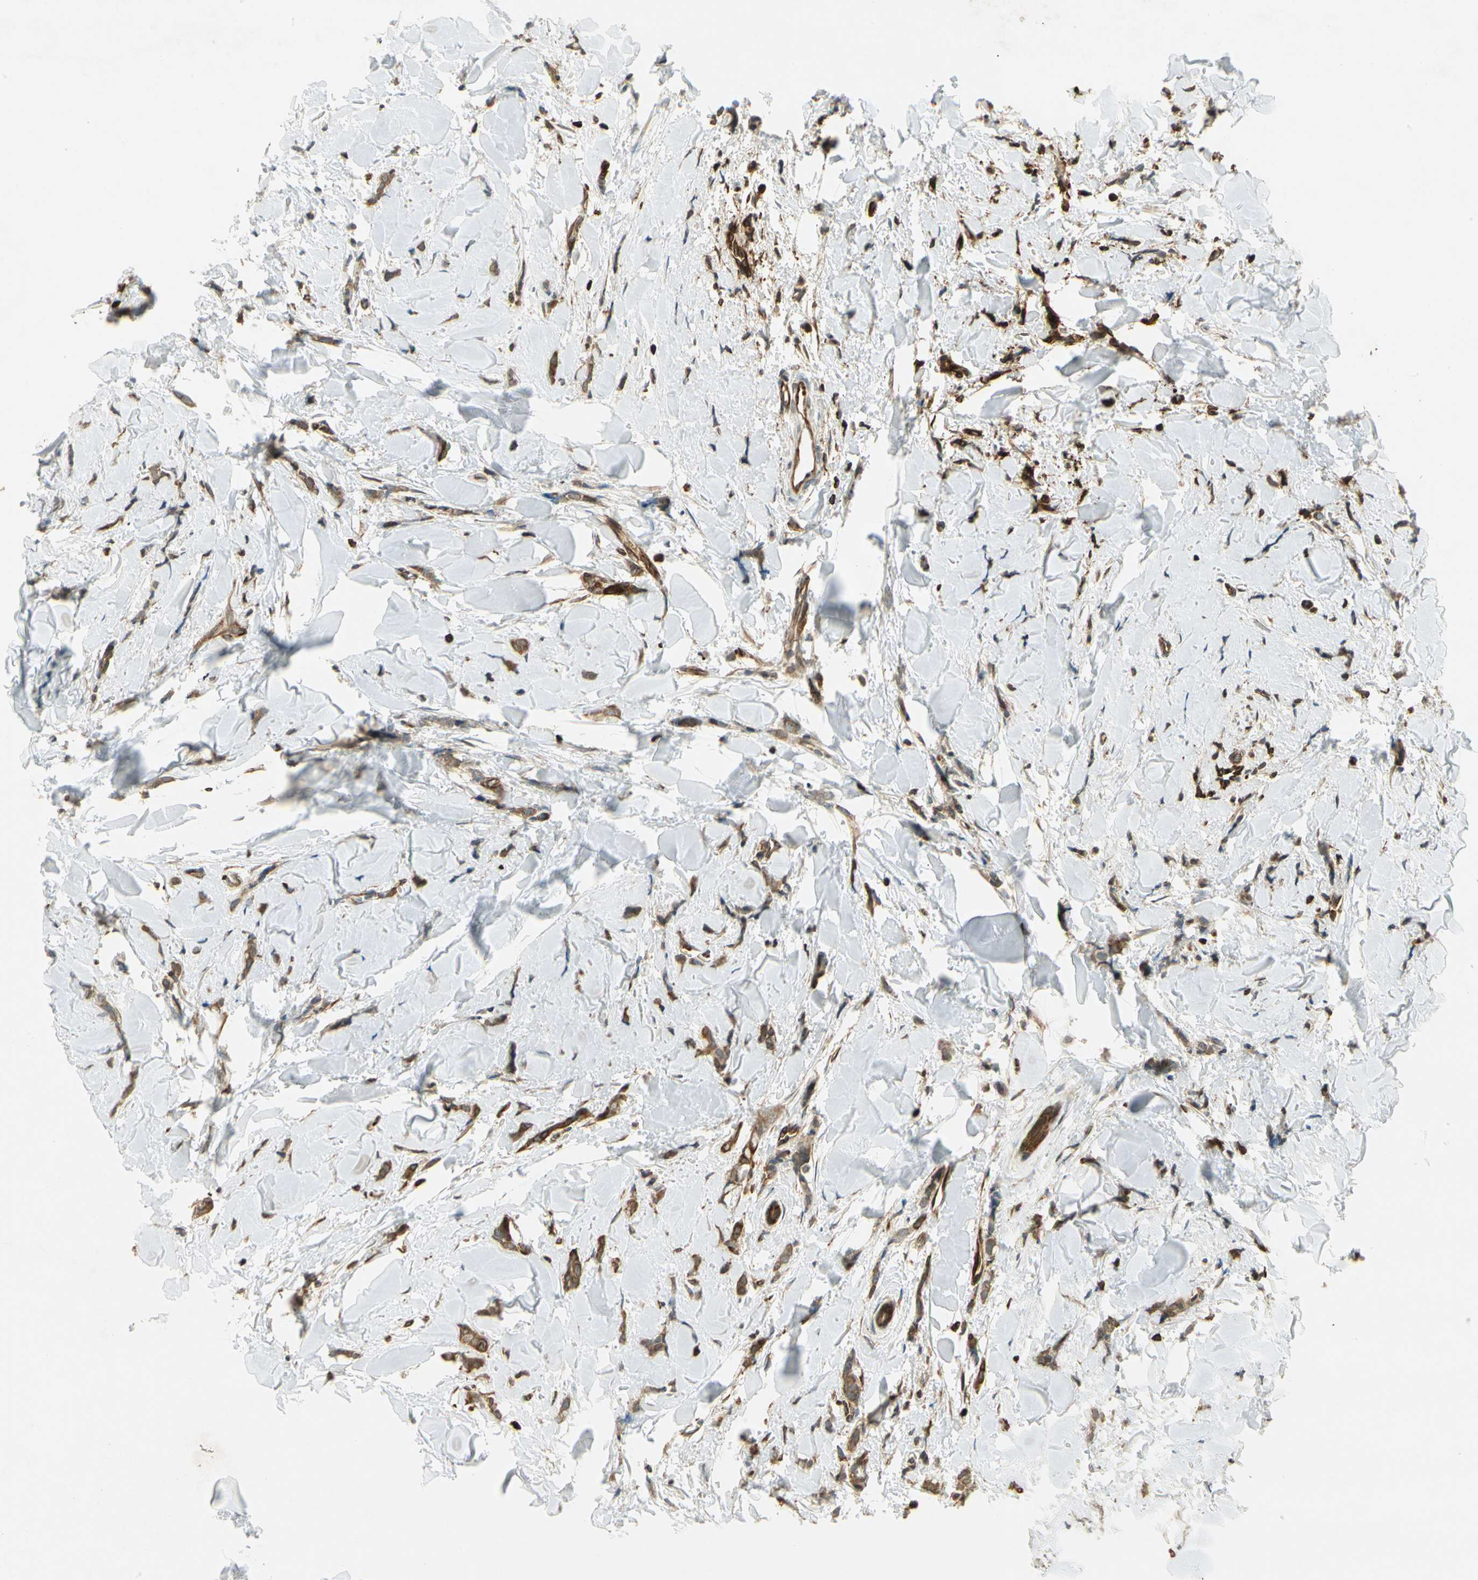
{"staining": {"intensity": "moderate", "quantity": ">75%", "location": "cytoplasmic/membranous"}, "tissue": "breast cancer", "cell_type": "Tumor cells", "image_type": "cancer", "snomed": [{"axis": "morphology", "description": "Lobular carcinoma"}, {"axis": "topography", "description": "Skin"}, {"axis": "topography", "description": "Breast"}], "caption": "IHC staining of breast cancer (lobular carcinoma), which reveals medium levels of moderate cytoplasmic/membranous positivity in approximately >75% of tumor cells indicating moderate cytoplasmic/membranous protein positivity. The staining was performed using DAB (3,3'-diaminobenzidine) (brown) for protein detection and nuclei were counterstained in hematoxylin (blue).", "gene": "TAPBP", "patient": {"sex": "female", "age": 46}}